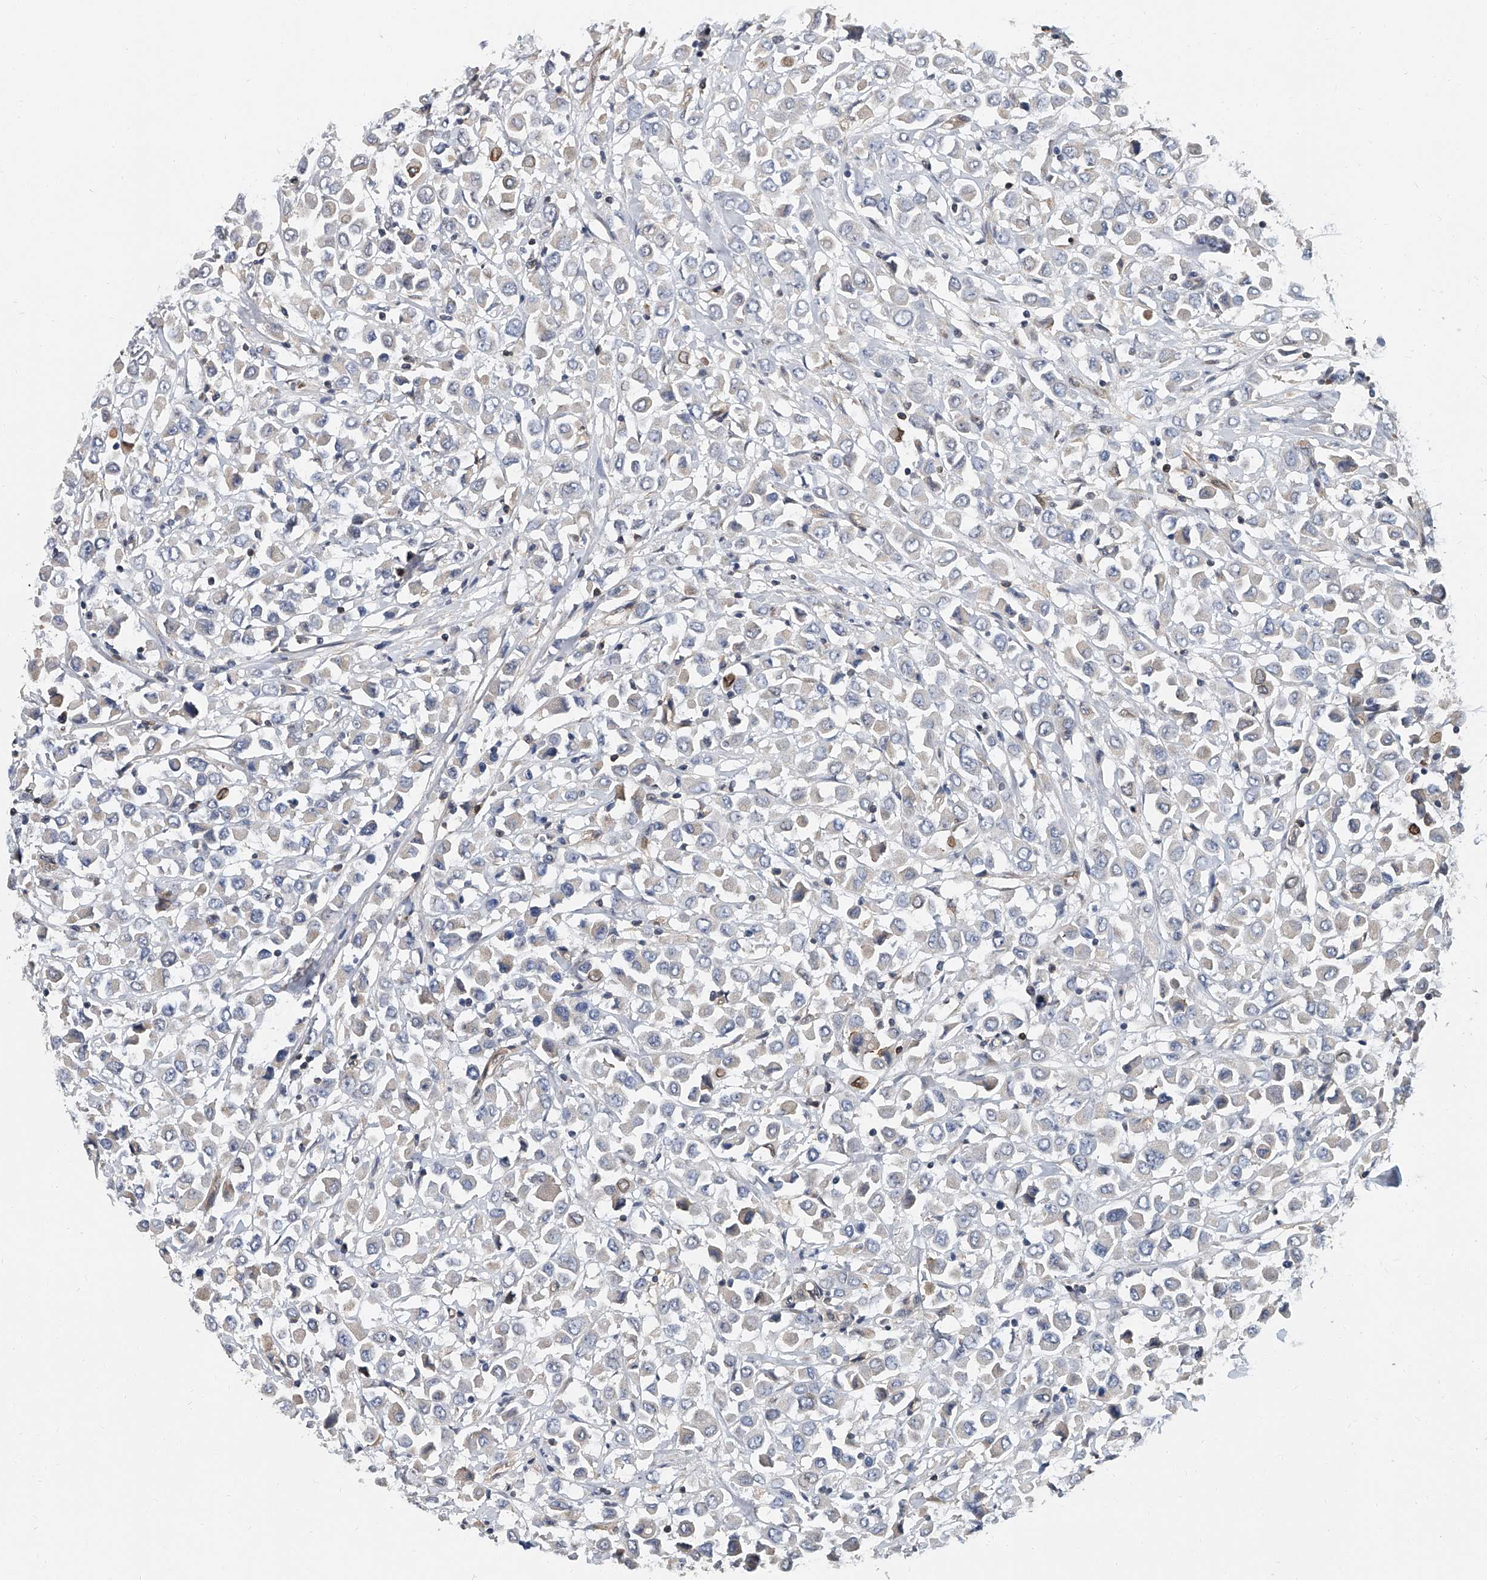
{"staining": {"intensity": "moderate", "quantity": "<25%", "location": "cytoplasmic/membranous"}, "tissue": "breast cancer", "cell_type": "Tumor cells", "image_type": "cancer", "snomed": [{"axis": "morphology", "description": "Duct carcinoma"}, {"axis": "topography", "description": "Breast"}], "caption": "Immunohistochemistry (IHC) photomicrograph of breast cancer (intraductal carcinoma) stained for a protein (brown), which displays low levels of moderate cytoplasmic/membranous staining in about <25% of tumor cells.", "gene": "CD200", "patient": {"sex": "female", "age": 61}}